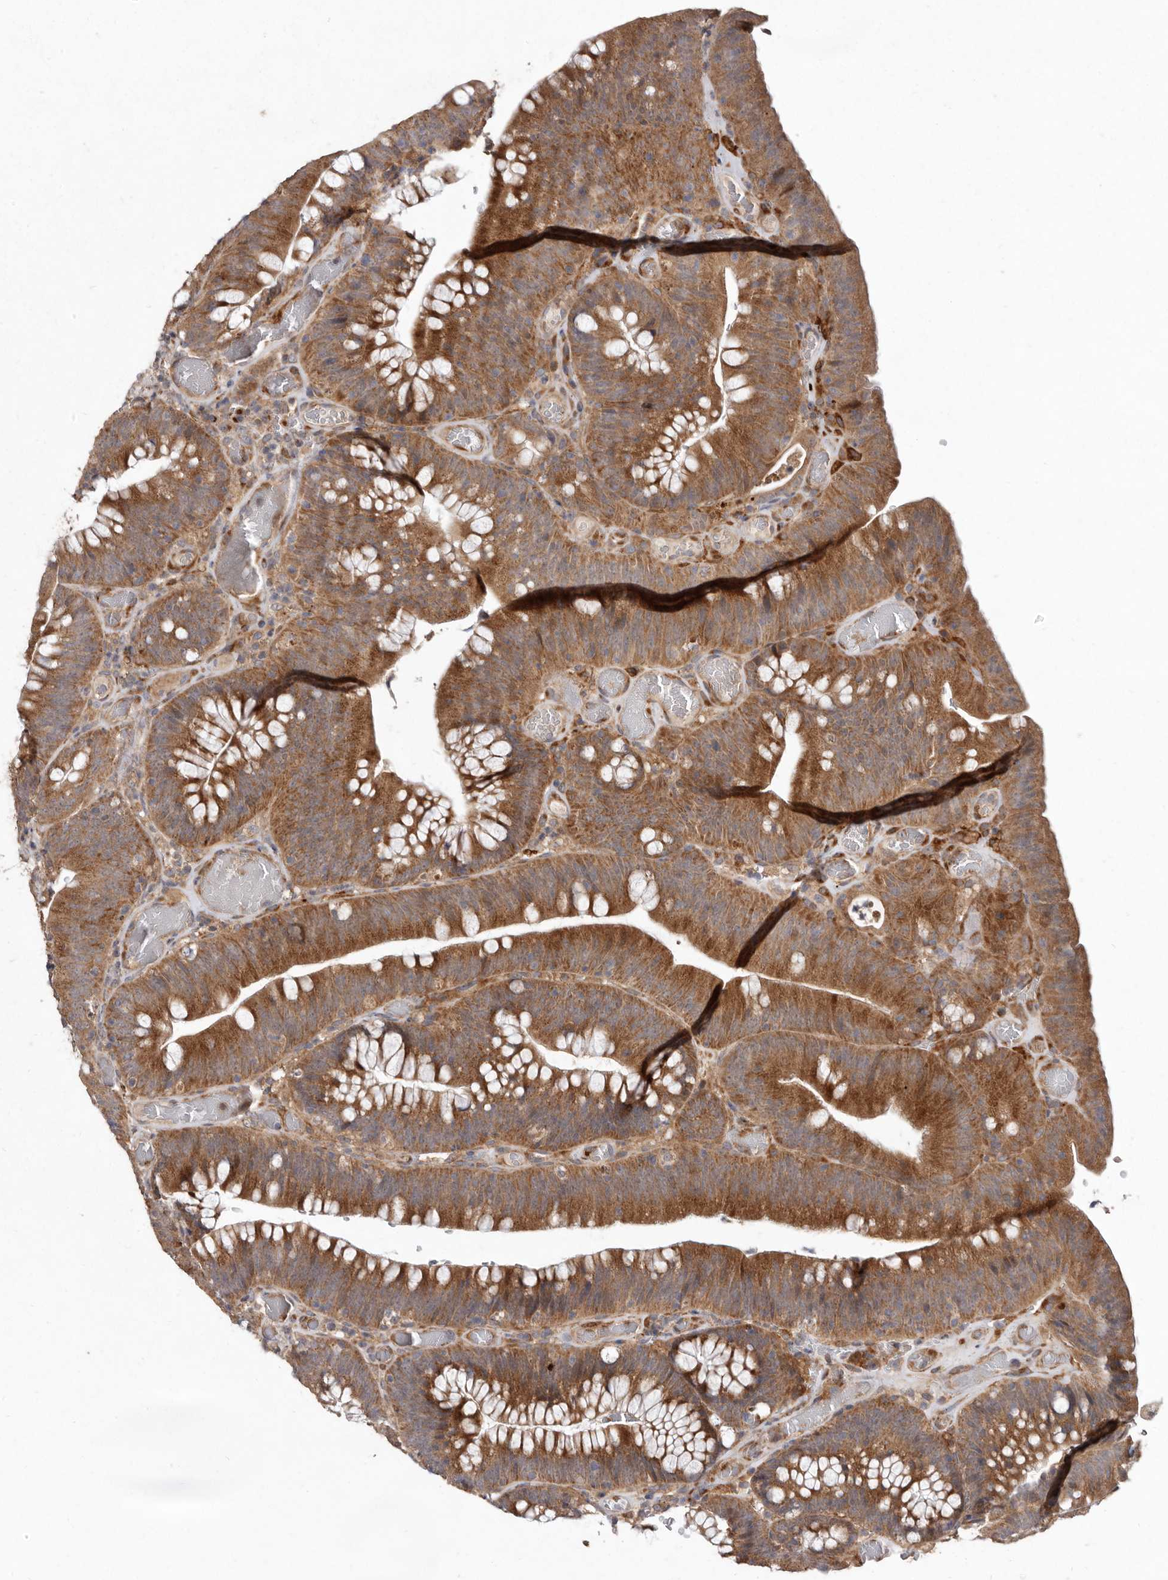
{"staining": {"intensity": "strong", "quantity": ">75%", "location": "cytoplasmic/membranous"}, "tissue": "colorectal cancer", "cell_type": "Tumor cells", "image_type": "cancer", "snomed": [{"axis": "morphology", "description": "Normal tissue, NOS"}, {"axis": "topography", "description": "Colon"}], "caption": "A photomicrograph of human colorectal cancer stained for a protein reveals strong cytoplasmic/membranous brown staining in tumor cells.", "gene": "FLAD1", "patient": {"sex": "female", "age": 82}}